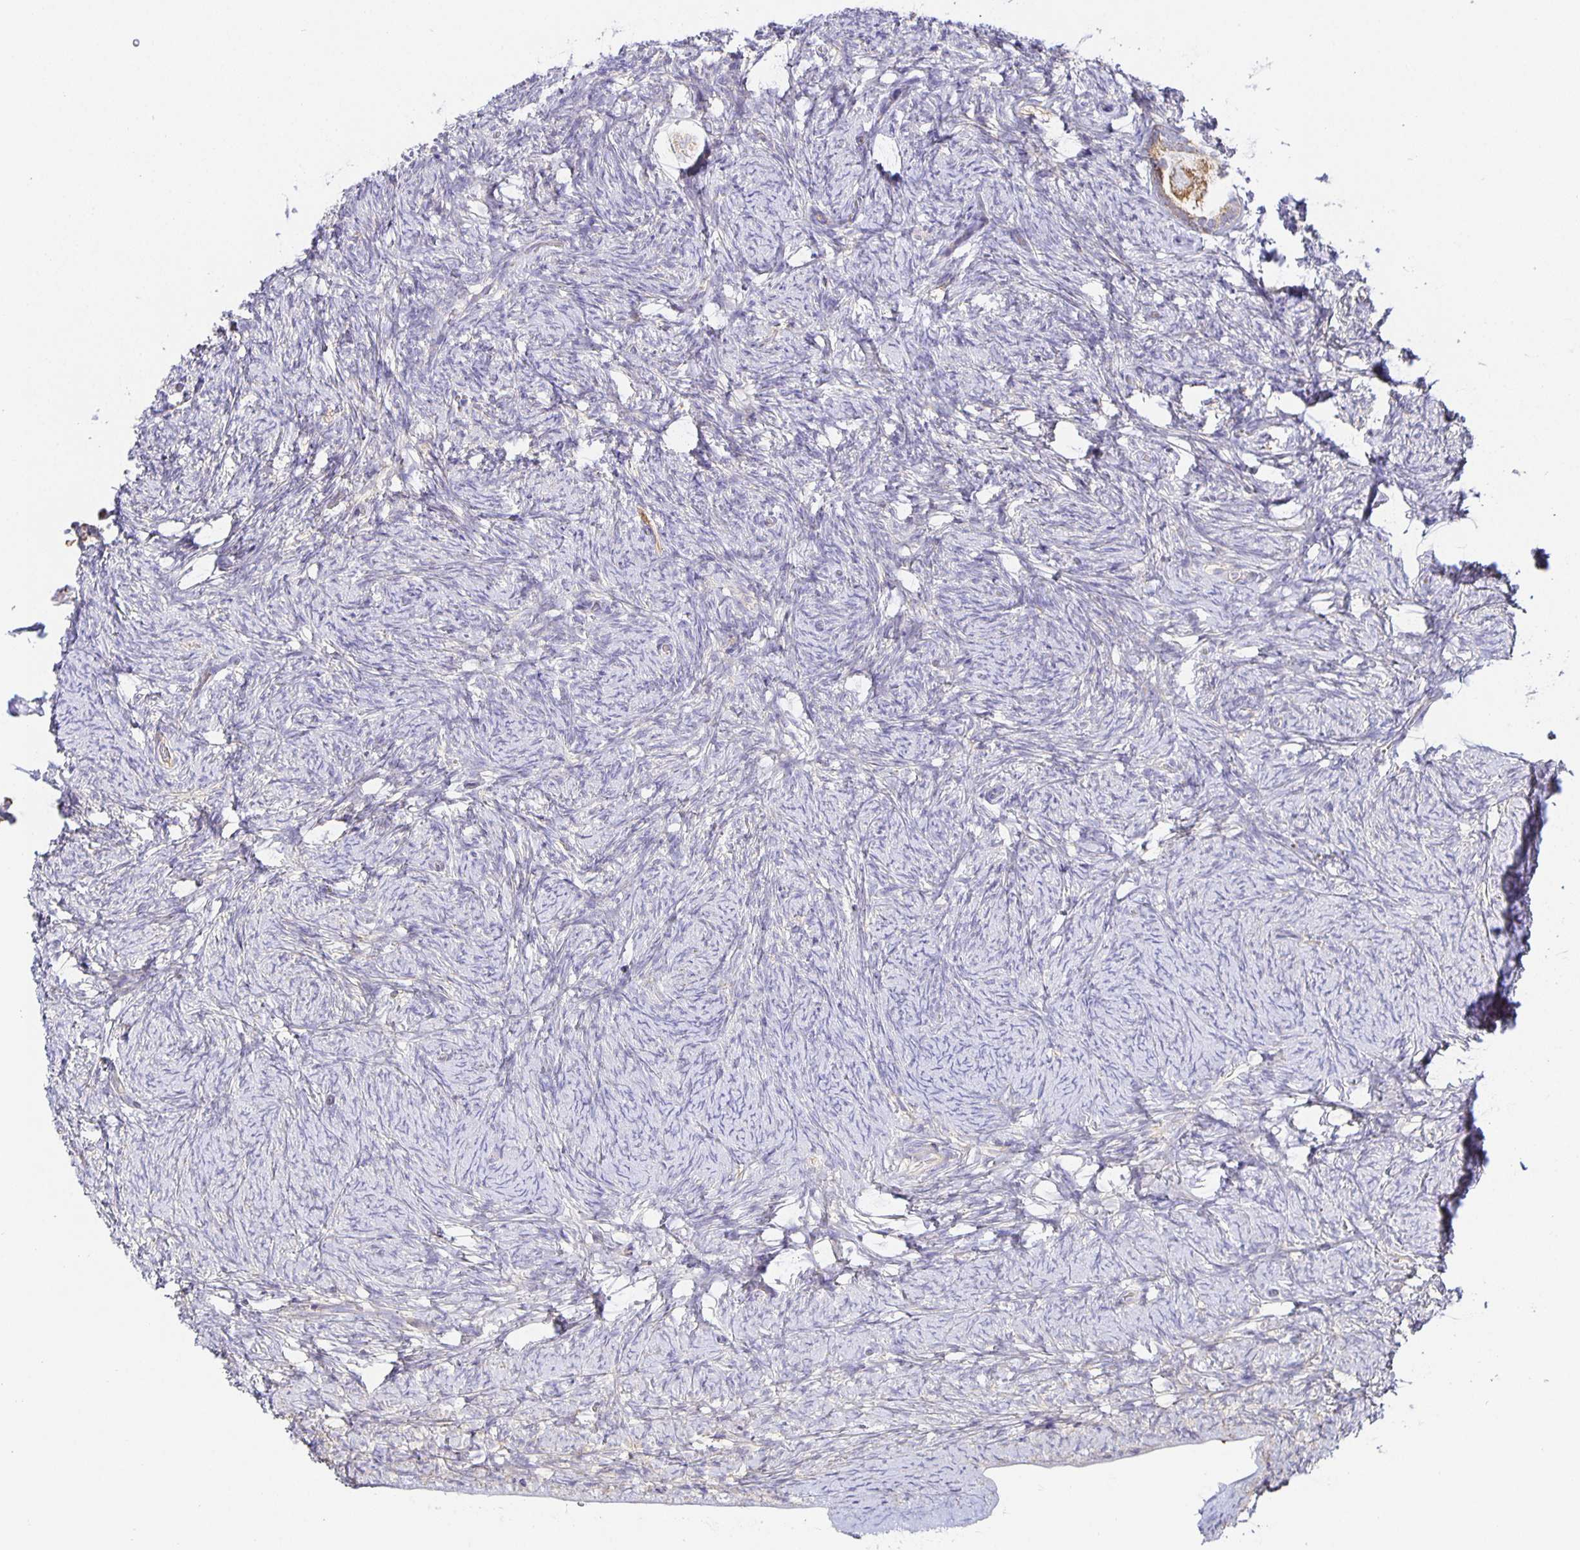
{"staining": {"intensity": "moderate", "quantity": ">75%", "location": "cytoplasmic/membranous"}, "tissue": "ovary", "cell_type": "Follicle cells", "image_type": "normal", "snomed": [{"axis": "morphology", "description": "Normal tissue, NOS"}, {"axis": "topography", "description": "Ovary"}], "caption": "Brown immunohistochemical staining in normal human ovary shows moderate cytoplasmic/membranous expression in approximately >75% of follicle cells. The staining was performed using DAB, with brown indicating positive protein expression. Nuclei are stained blue with hematoxylin.", "gene": "FLRT3", "patient": {"sex": "female", "age": 34}}